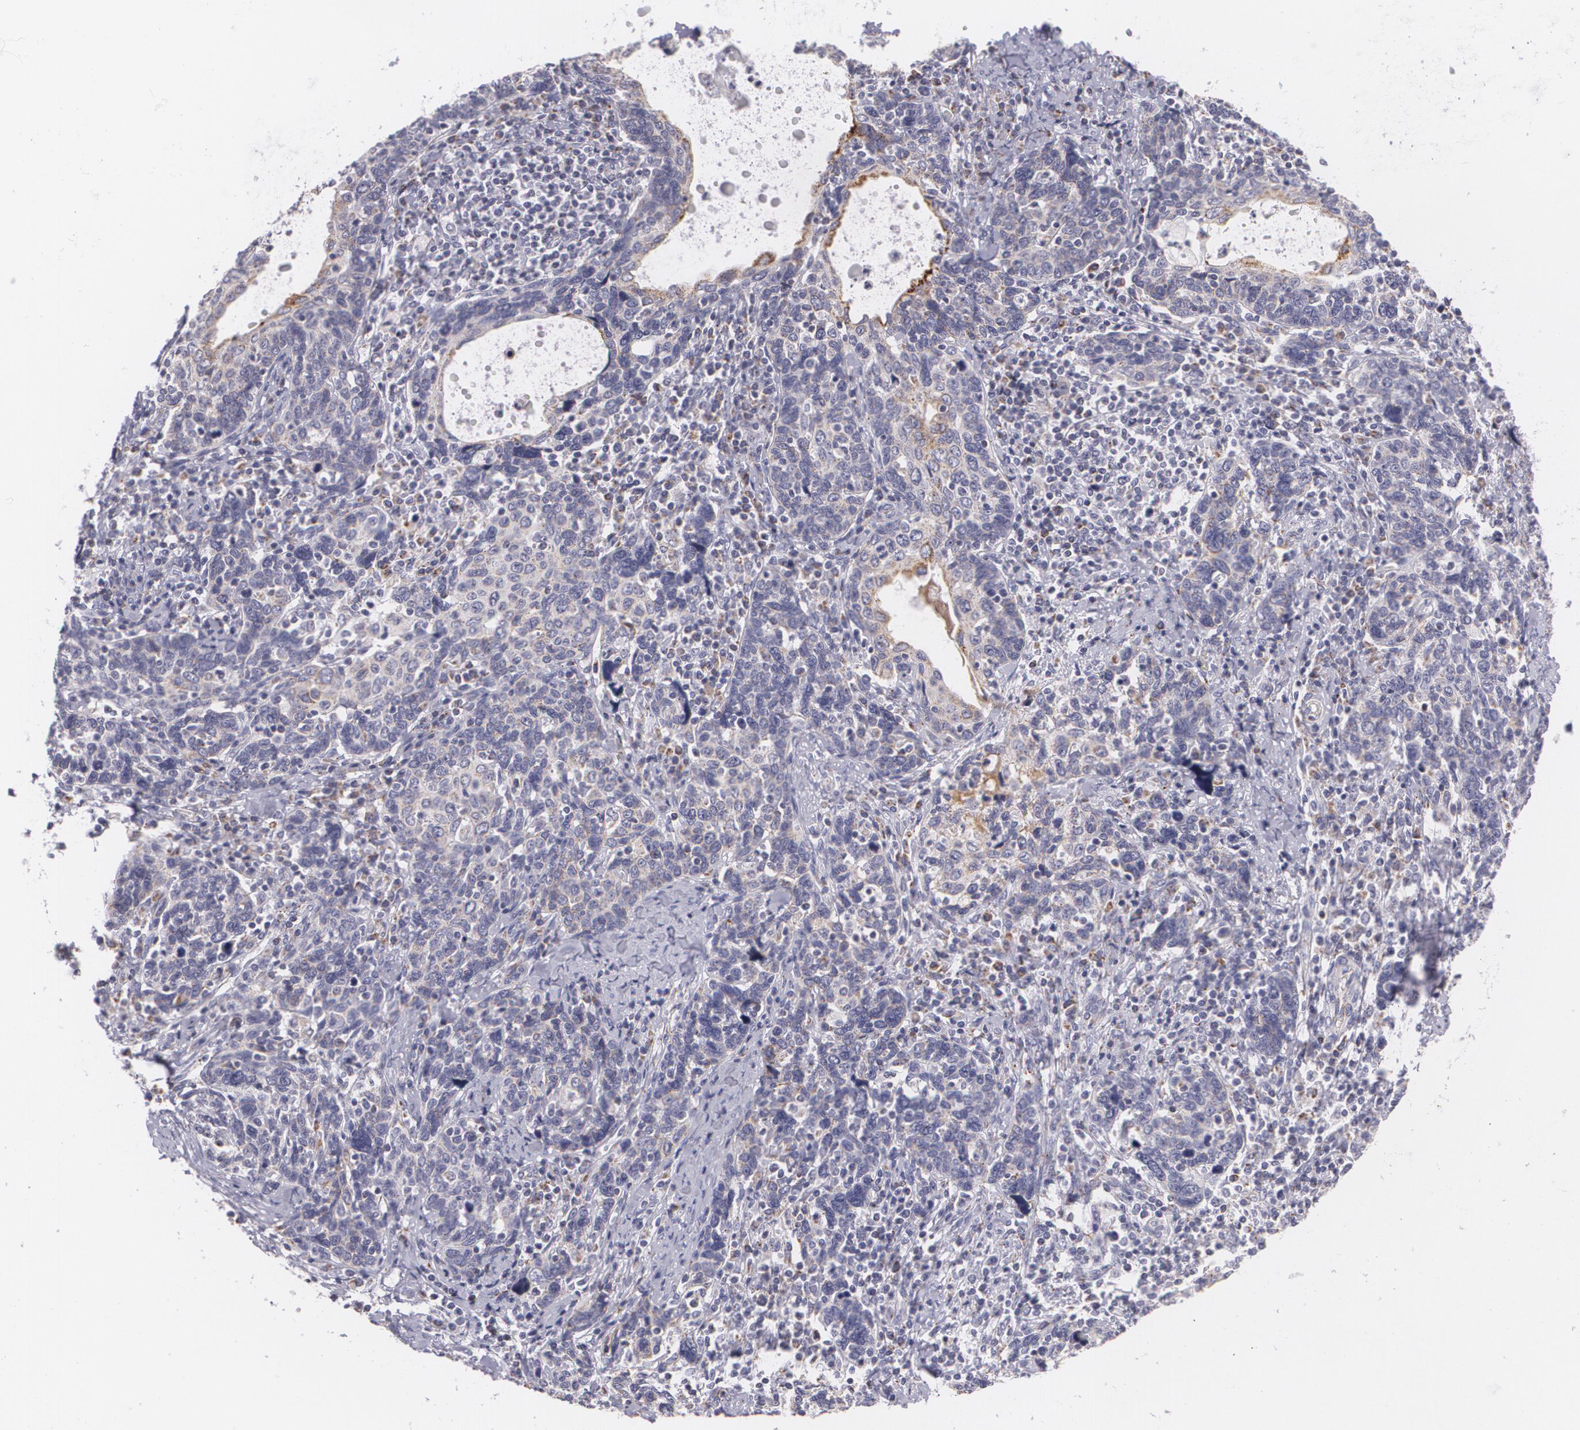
{"staining": {"intensity": "negative", "quantity": "none", "location": "none"}, "tissue": "cervical cancer", "cell_type": "Tumor cells", "image_type": "cancer", "snomed": [{"axis": "morphology", "description": "Squamous cell carcinoma, NOS"}, {"axis": "topography", "description": "Cervix"}], "caption": "Photomicrograph shows no significant protein expression in tumor cells of cervical cancer (squamous cell carcinoma). (IHC, brightfield microscopy, high magnification).", "gene": "CILK1", "patient": {"sex": "female", "age": 41}}